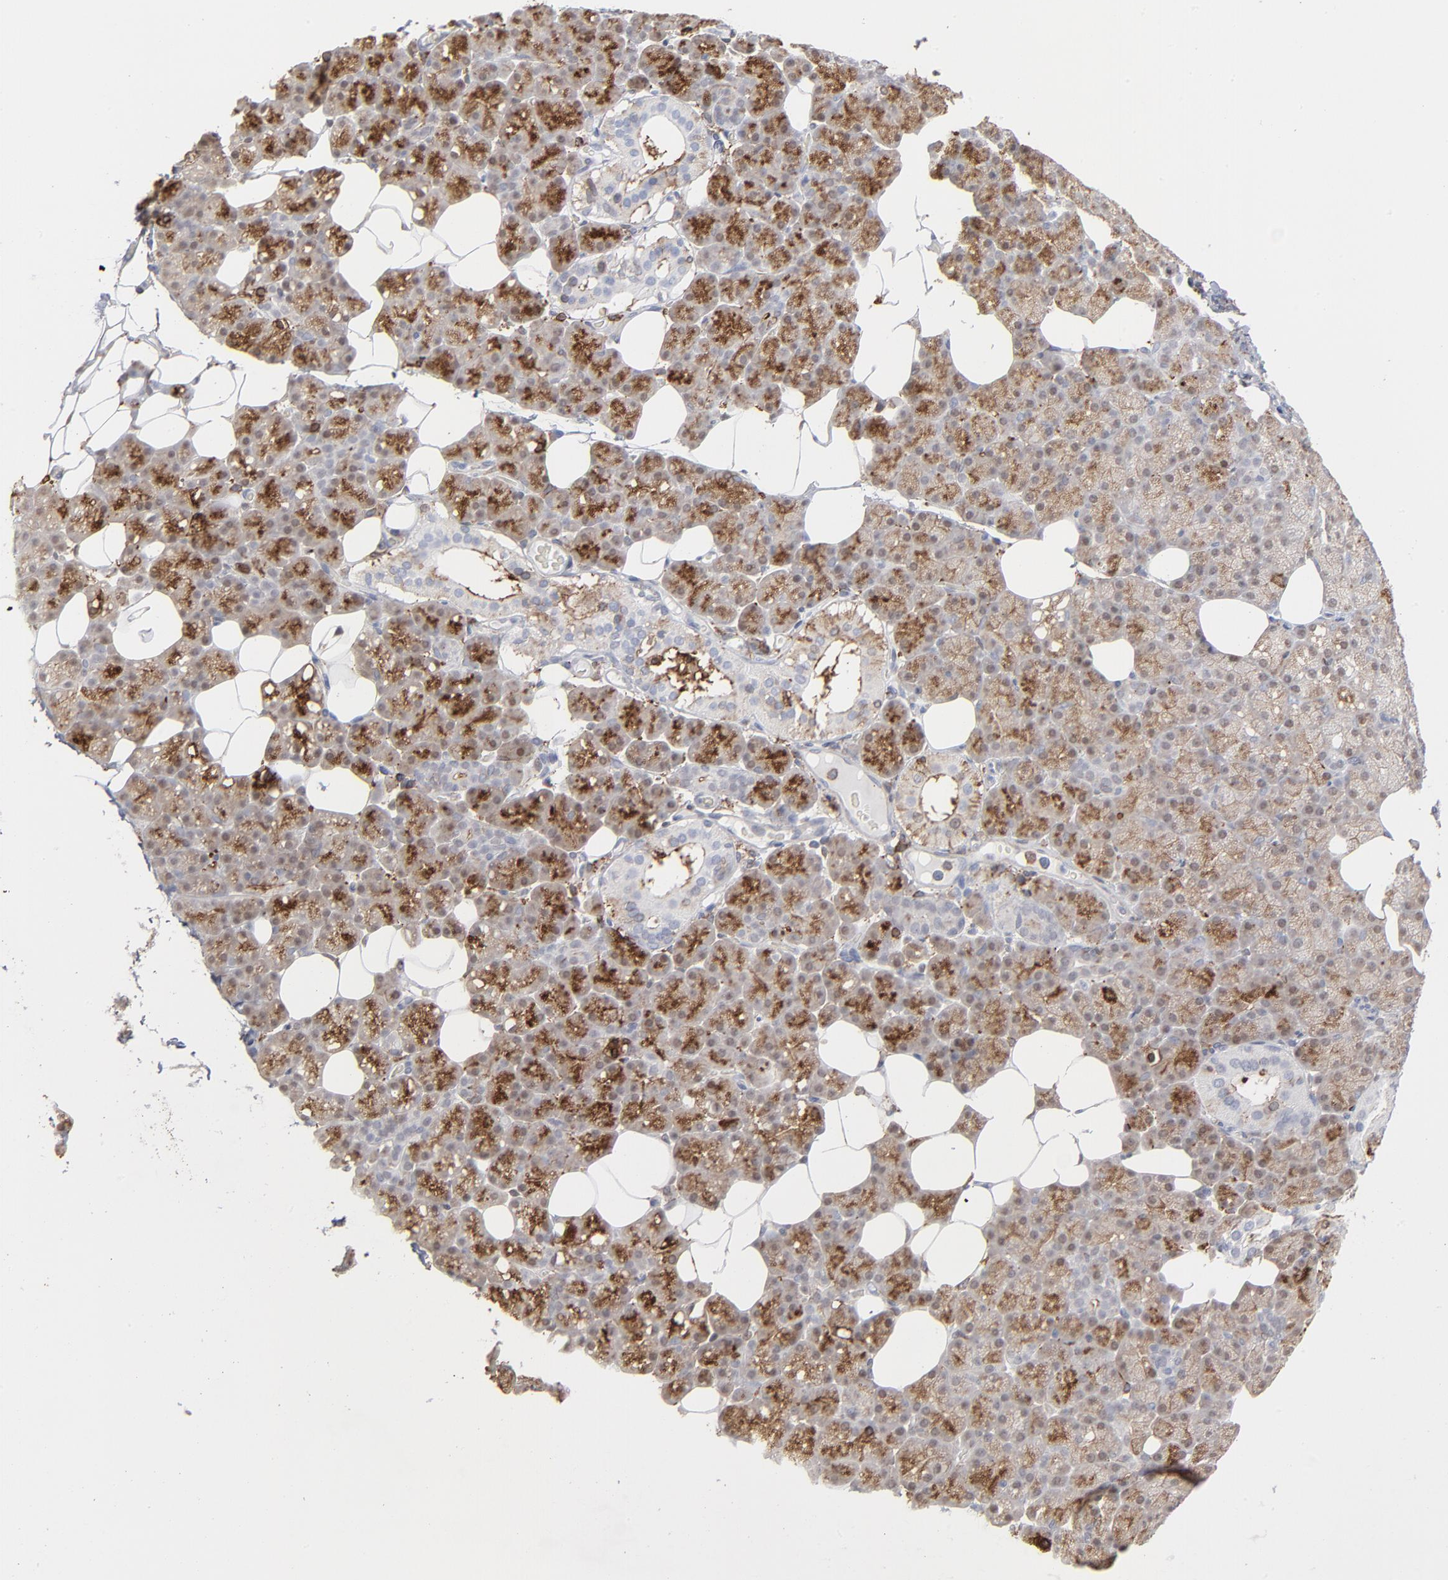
{"staining": {"intensity": "moderate", "quantity": "25%-75%", "location": "cytoplasmic/membranous"}, "tissue": "salivary gland", "cell_type": "Glandular cells", "image_type": "normal", "snomed": [{"axis": "morphology", "description": "Normal tissue, NOS"}, {"axis": "topography", "description": "Lymph node"}, {"axis": "topography", "description": "Salivary gland"}], "caption": "Benign salivary gland demonstrates moderate cytoplasmic/membranous positivity in approximately 25%-75% of glandular cells.", "gene": "ANXA5", "patient": {"sex": "male", "age": 8}}